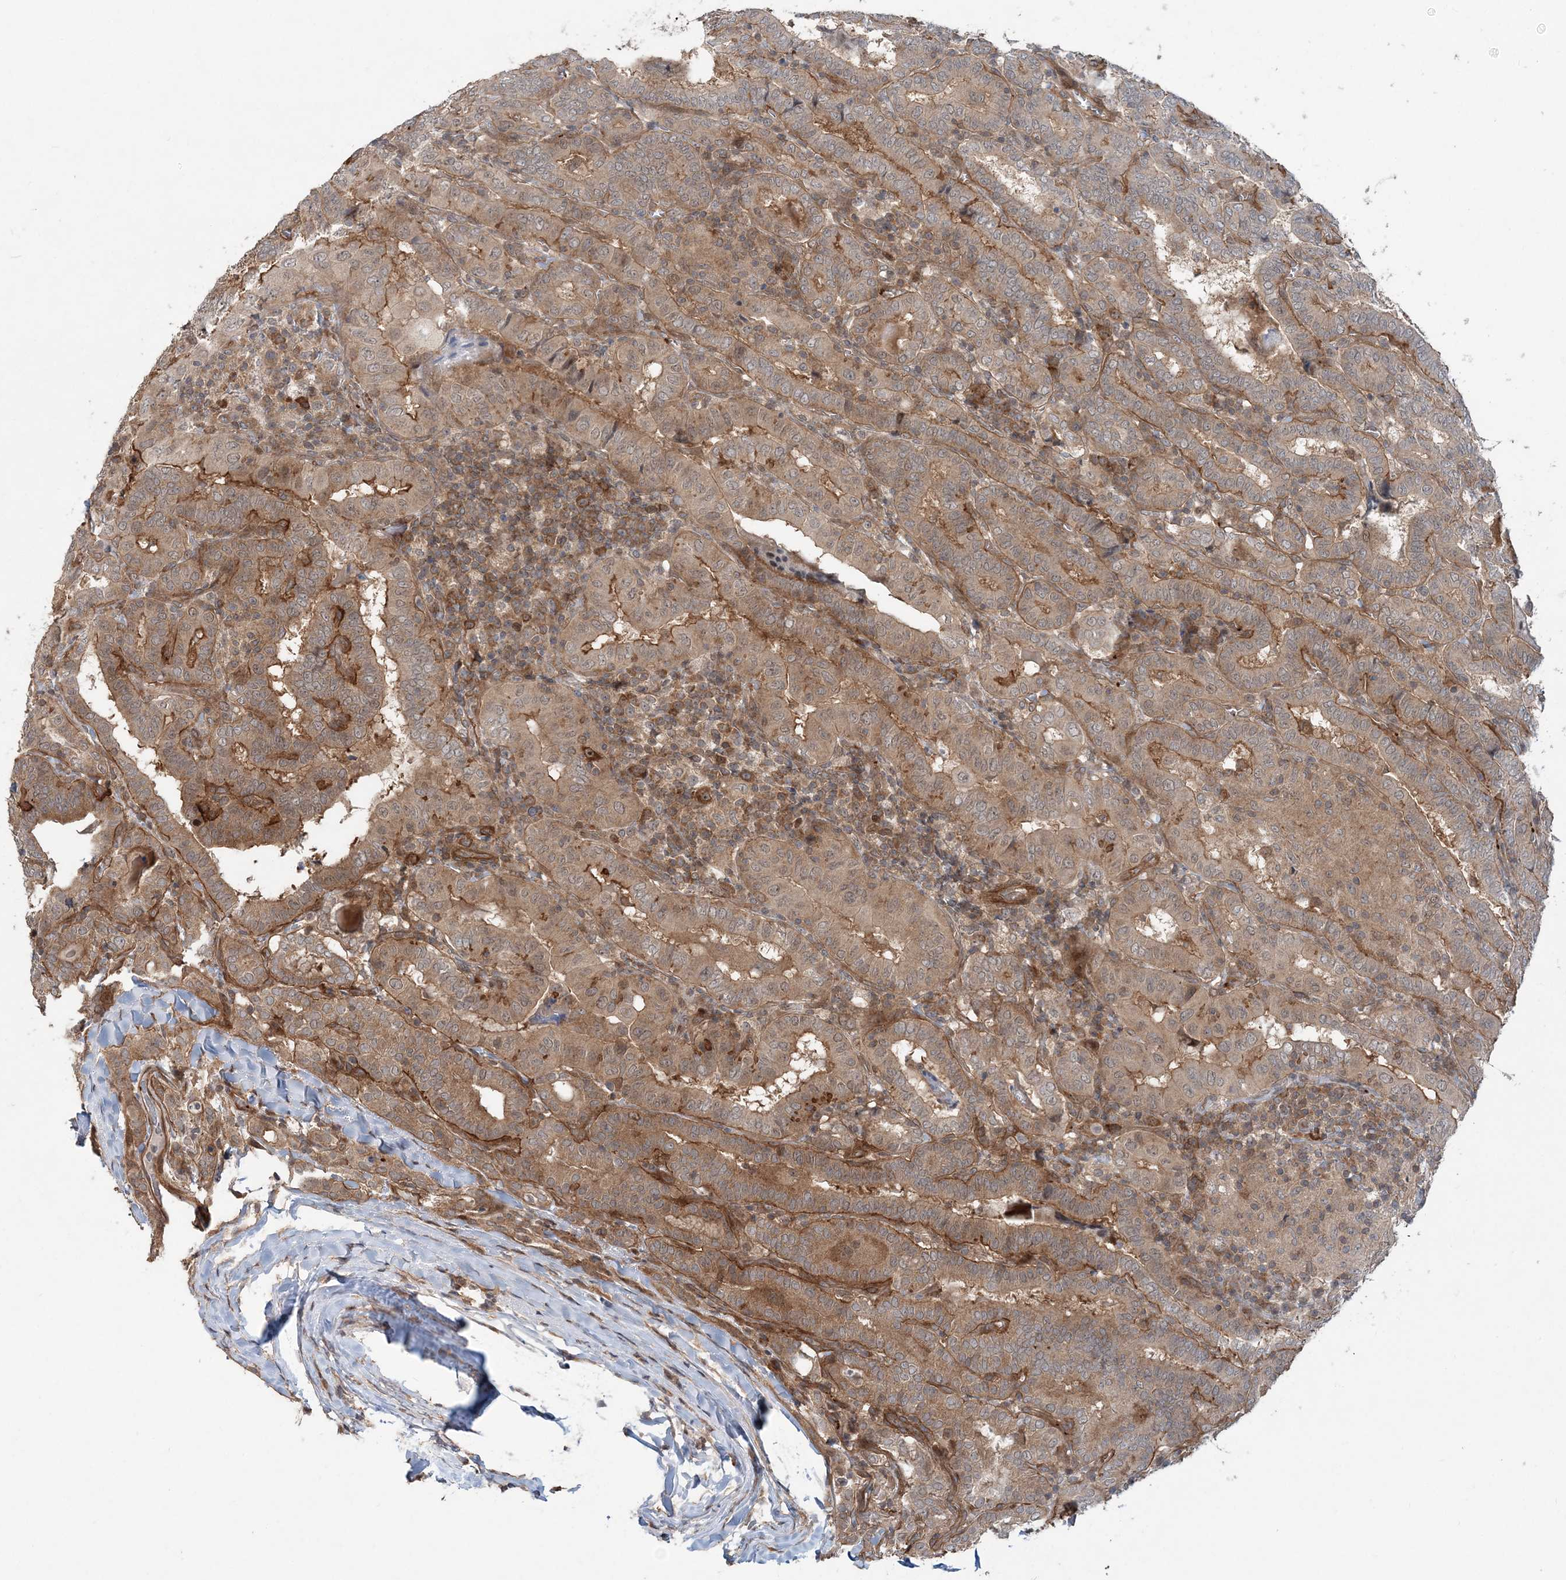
{"staining": {"intensity": "moderate", "quantity": ">75%", "location": "cytoplasmic/membranous"}, "tissue": "thyroid cancer", "cell_type": "Tumor cells", "image_type": "cancer", "snomed": [{"axis": "morphology", "description": "Papillary adenocarcinoma, NOS"}, {"axis": "topography", "description": "Thyroid gland"}], "caption": "Immunohistochemical staining of human thyroid papillary adenocarcinoma shows medium levels of moderate cytoplasmic/membranous protein expression in approximately >75% of tumor cells. (IHC, brightfield microscopy, high magnification).", "gene": "GEMIN5", "patient": {"sex": "female", "age": 72}}